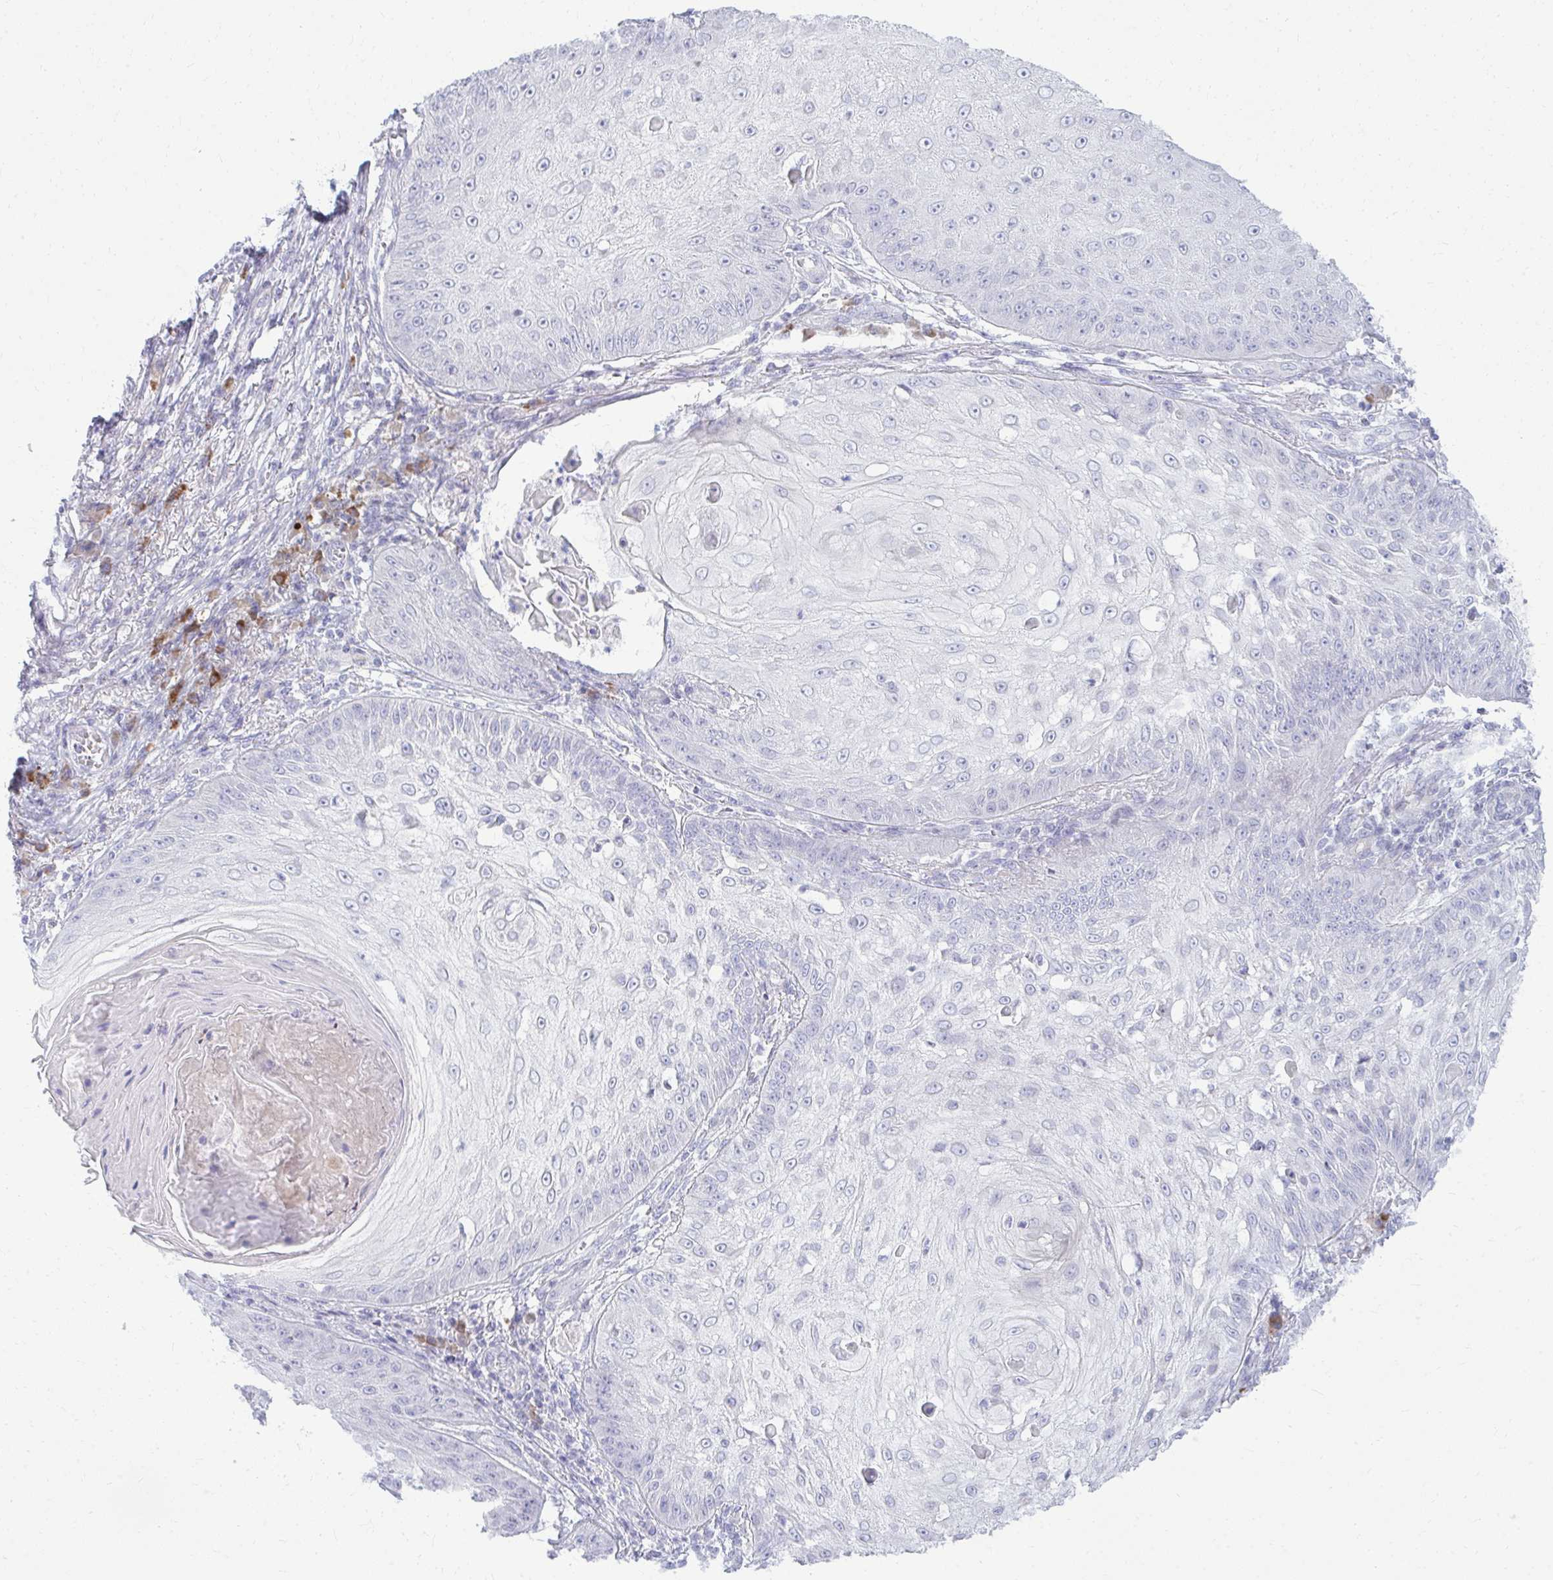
{"staining": {"intensity": "negative", "quantity": "none", "location": "none"}, "tissue": "skin cancer", "cell_type": "Tumor cells", "image_type": "cancer", "snomed": [{"axis": "morphology", "description": "Squamous cell carcinoma, NOS"}, {"axis": "topography", "description": "Skin"}], "caption": "Tumor cells show no significant protein expression in skin cancer (squamous cell carcinoma).", "gene": "TSPEAR", "patient": {"sex": "male", "age": 70}}